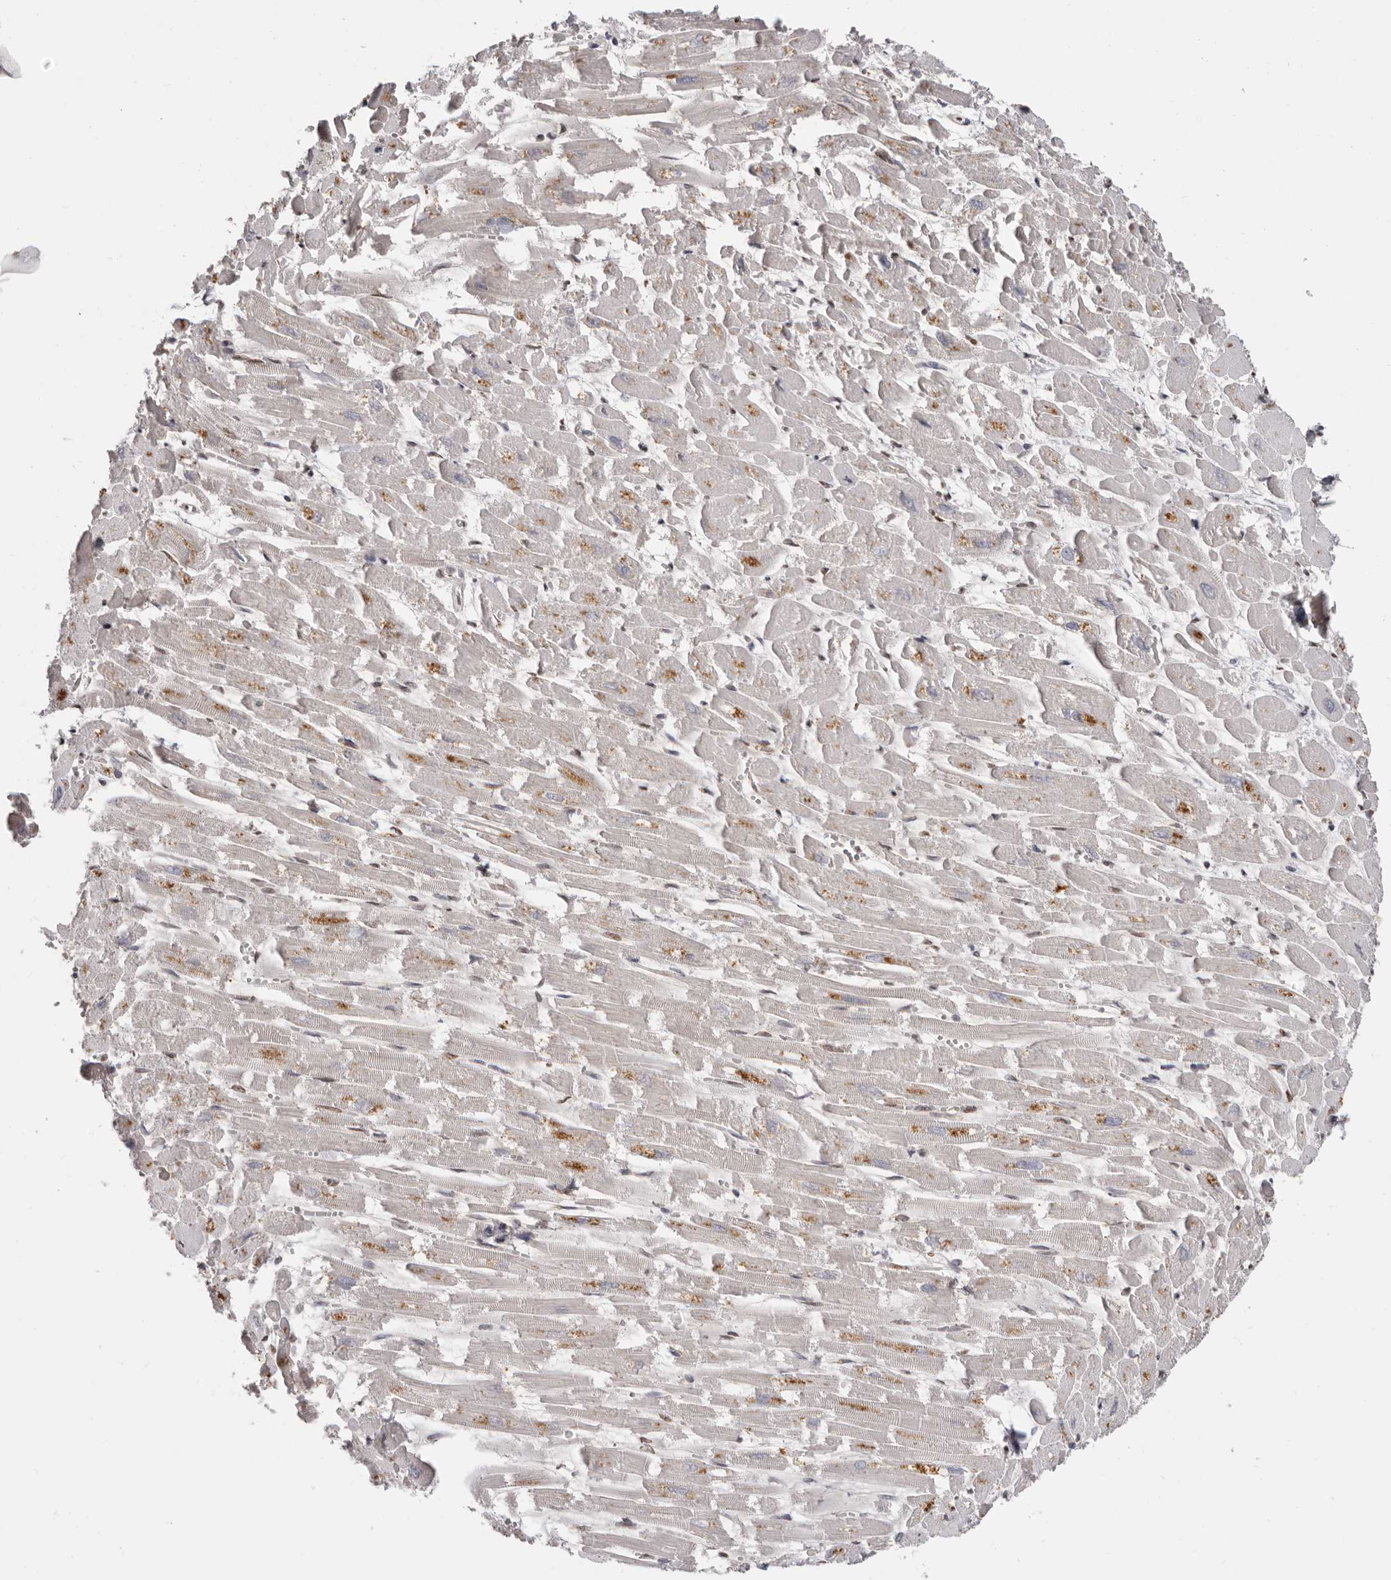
{"staining": {"intensity": "strong", "quantity": "<25%", "location": "nuclear"}, "tissue": "heart muscle", "cell_type": "Cardiomyocytes", "image_type": "normal", "snomed": [{"axis": "morphology", "description": "Normal tissue, NOS"}, {"axis": "topography", "description": "Heart"}], "caption": "This is an image of IHC staining of benign heart muscle, which shows strong expression in the nuclear of cardiomyocytes.", "gene": "SCAF4", "patient": {"sex": "male", "age": 54}}